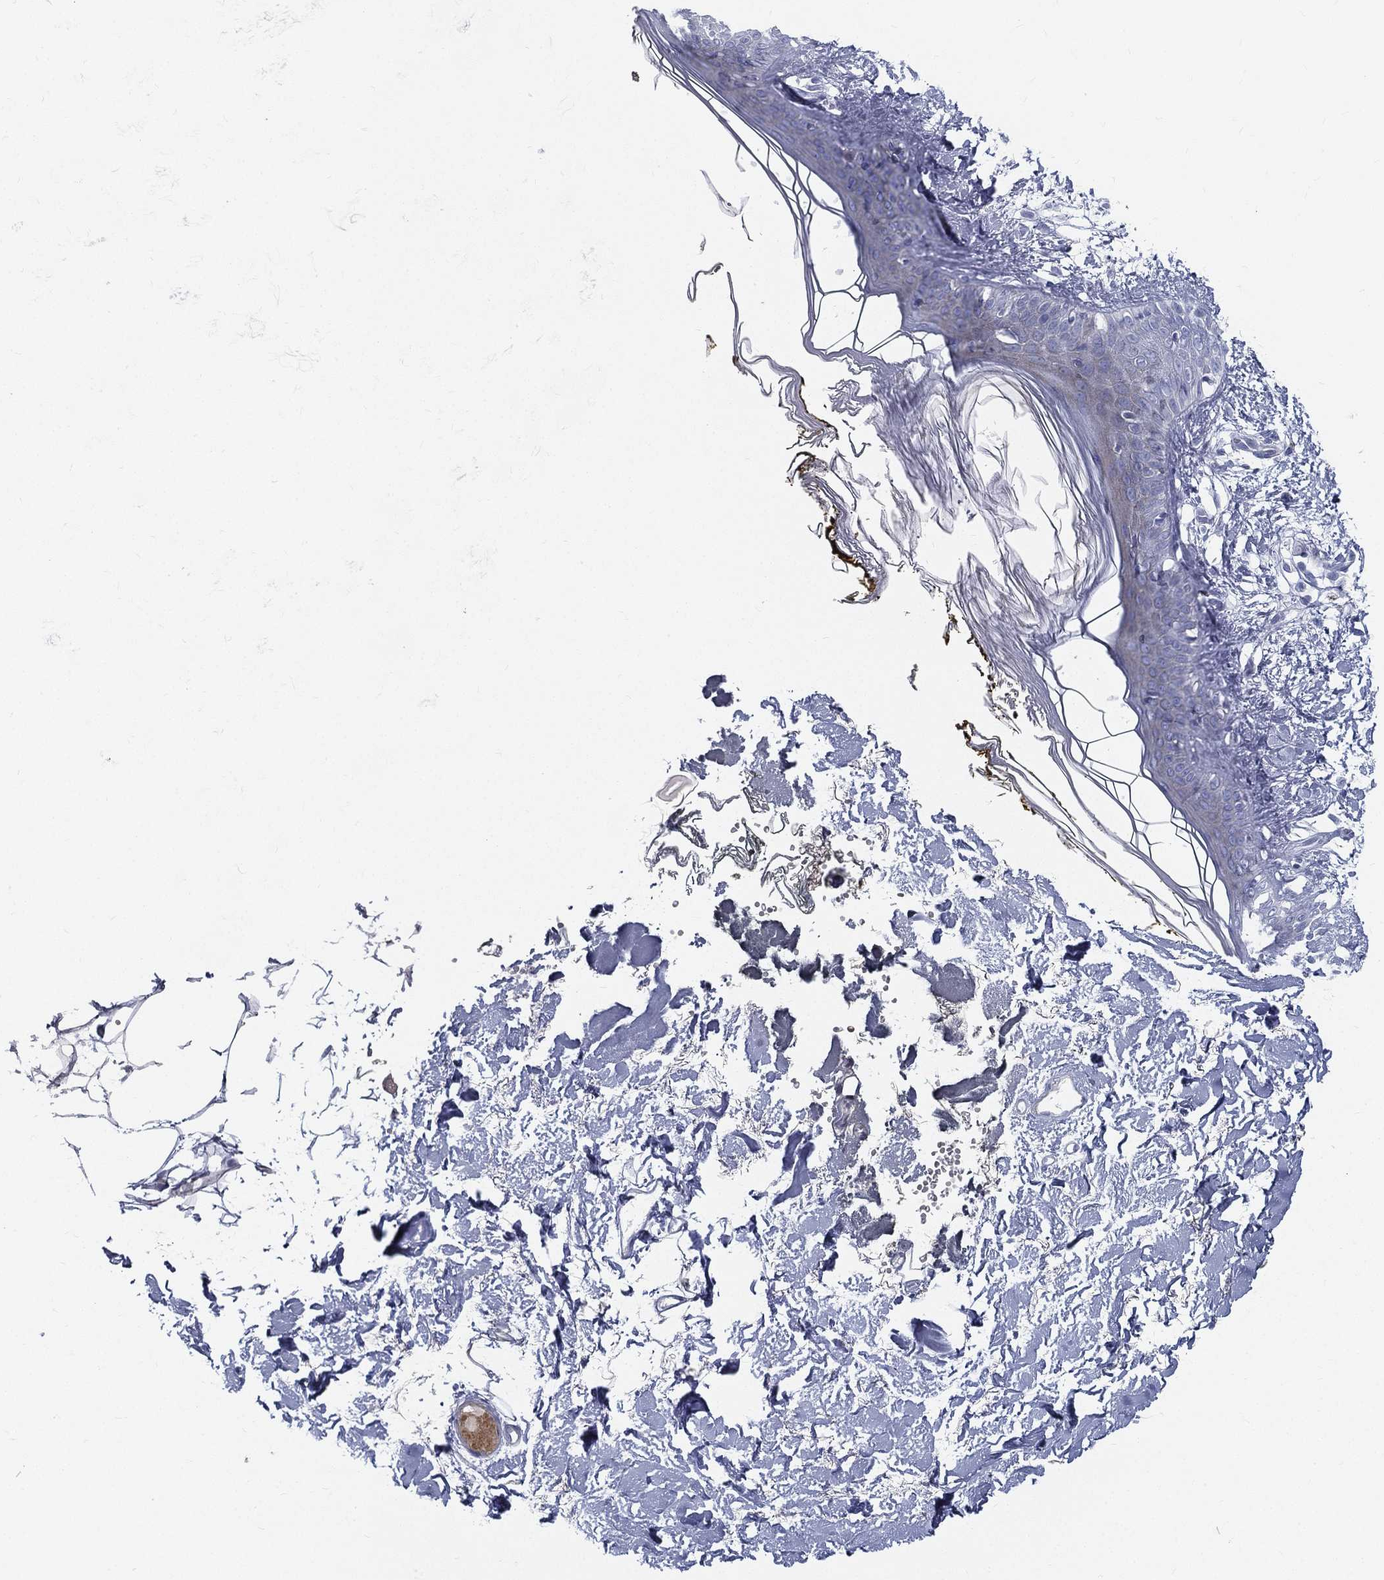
{"staining": {"intensity": "negative", "quantity": "none", "location": "none"}, "tissue": "skin", "cell_type": "Fibroblasts", "image_type": "normal", "snomed": [{"axis": "morphology", "description": "Normal tissue, NOS"}, {"axis": "topography", "description": "Skin"}], "caption": "Immunohistochemical staining of benign skin shows no significant expression in fibroblasts. Brightfield microscopy of immunohistochemistry stained with DAB (3,3'-diaminobenzidine) (brown) and hematoxylin (blue), captured at high magnification.", "gene": "SPPL2C", "patient": {"sex": "female", "age": 34}}